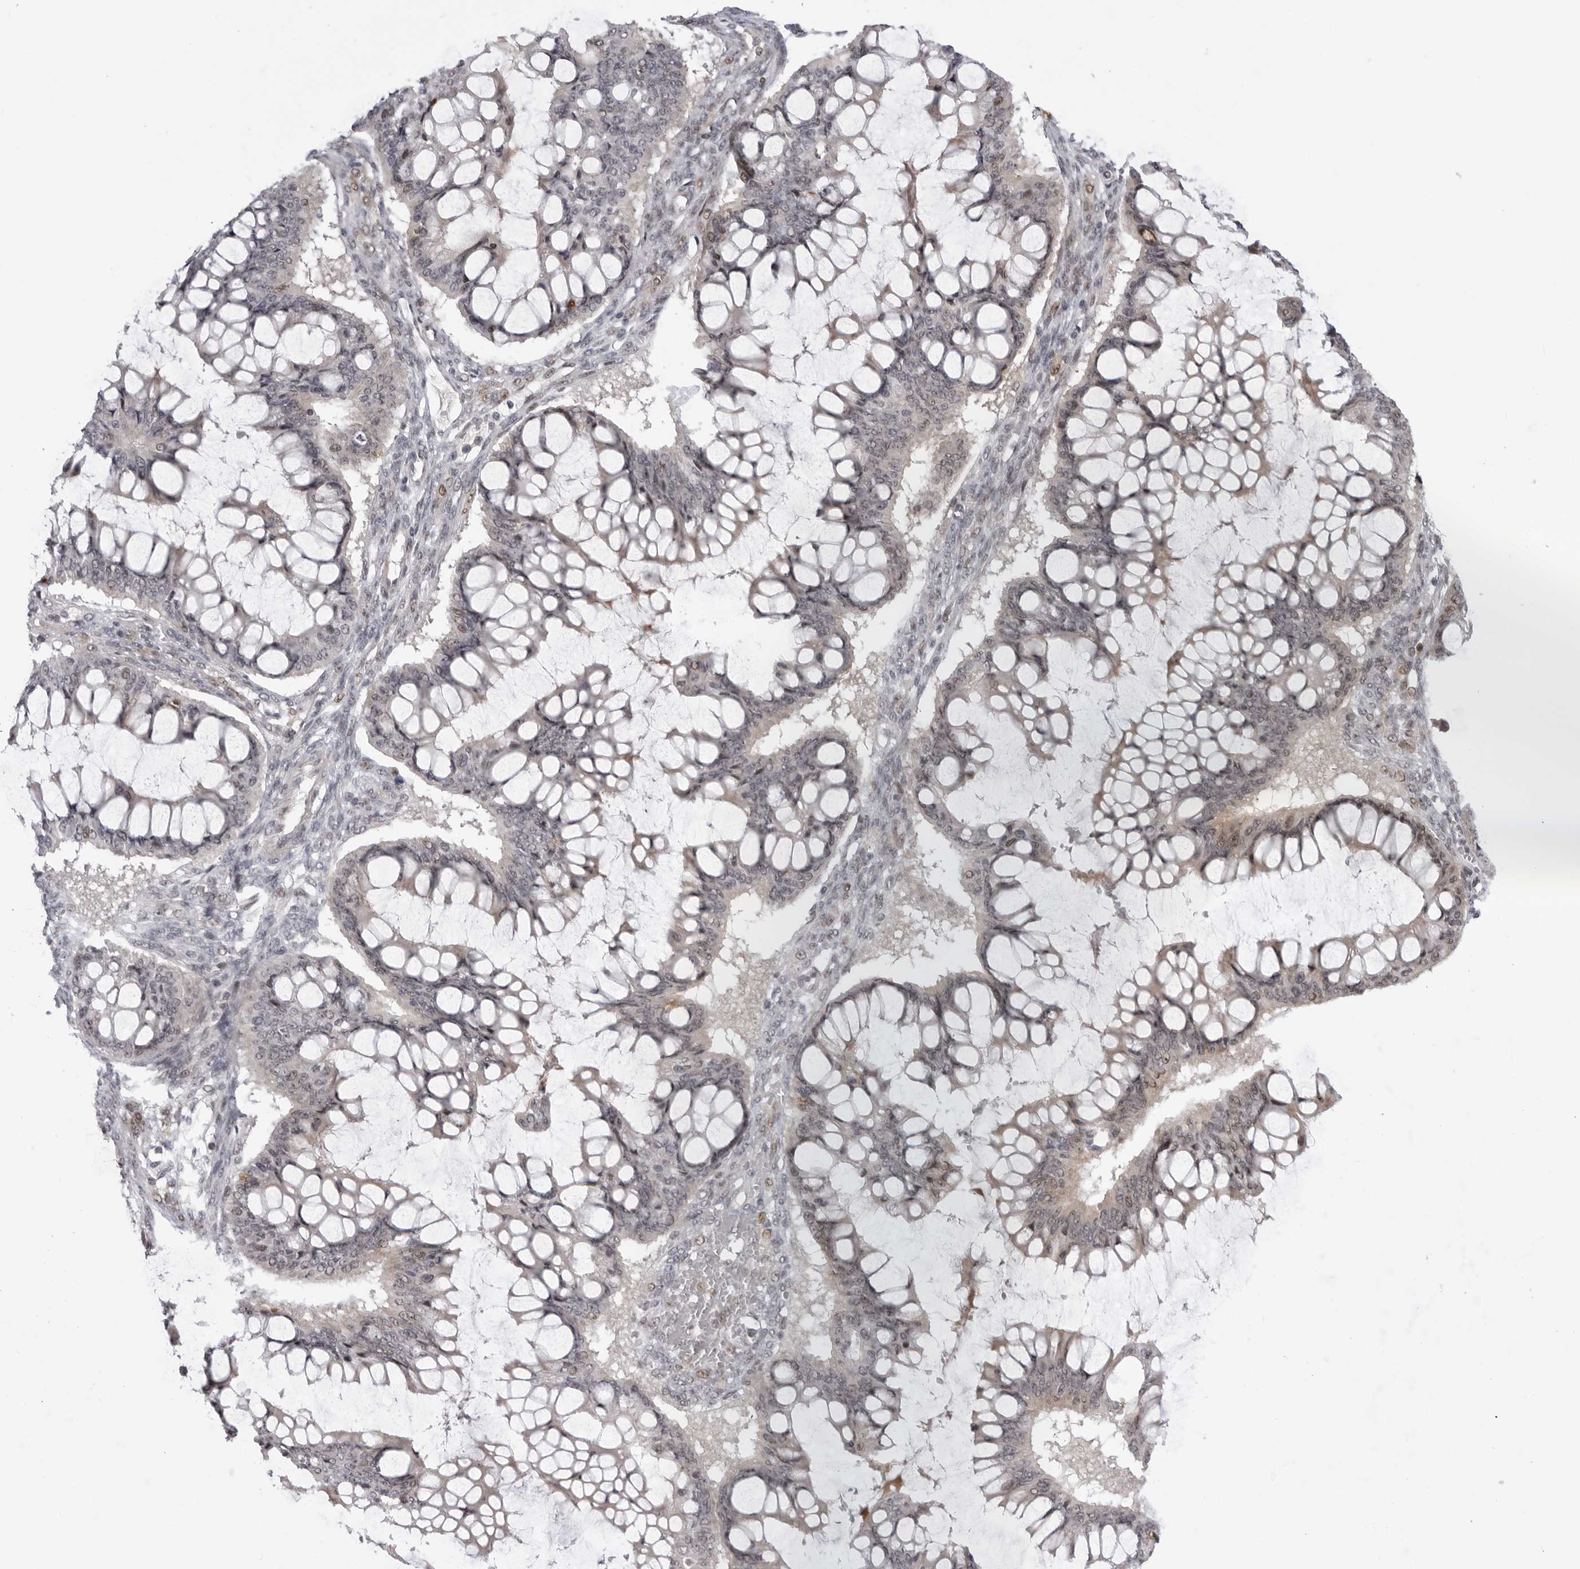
{"staining": {"intensity": "weak", "quantity": "<25%", "location": "nuclear"}, "tissue": "ovarian cancer", "cell_type": "Tumor cells", "image_type": "cancer", "snomed": [{"axis": "morphology", "description": "Cystadenocarcinoma, mucinous, NOS"}, {"axis": "topography", "description": "Ovary"}], "caption": "Immunohistochemistry (IHC) micrograph of human ovarian mucinous cystadenocarcinoma stained for a protein (brown), which displays no positivity in tumor cells.", "gene": "ALPK2", "patient": {"sex": "female", "age": 73}}